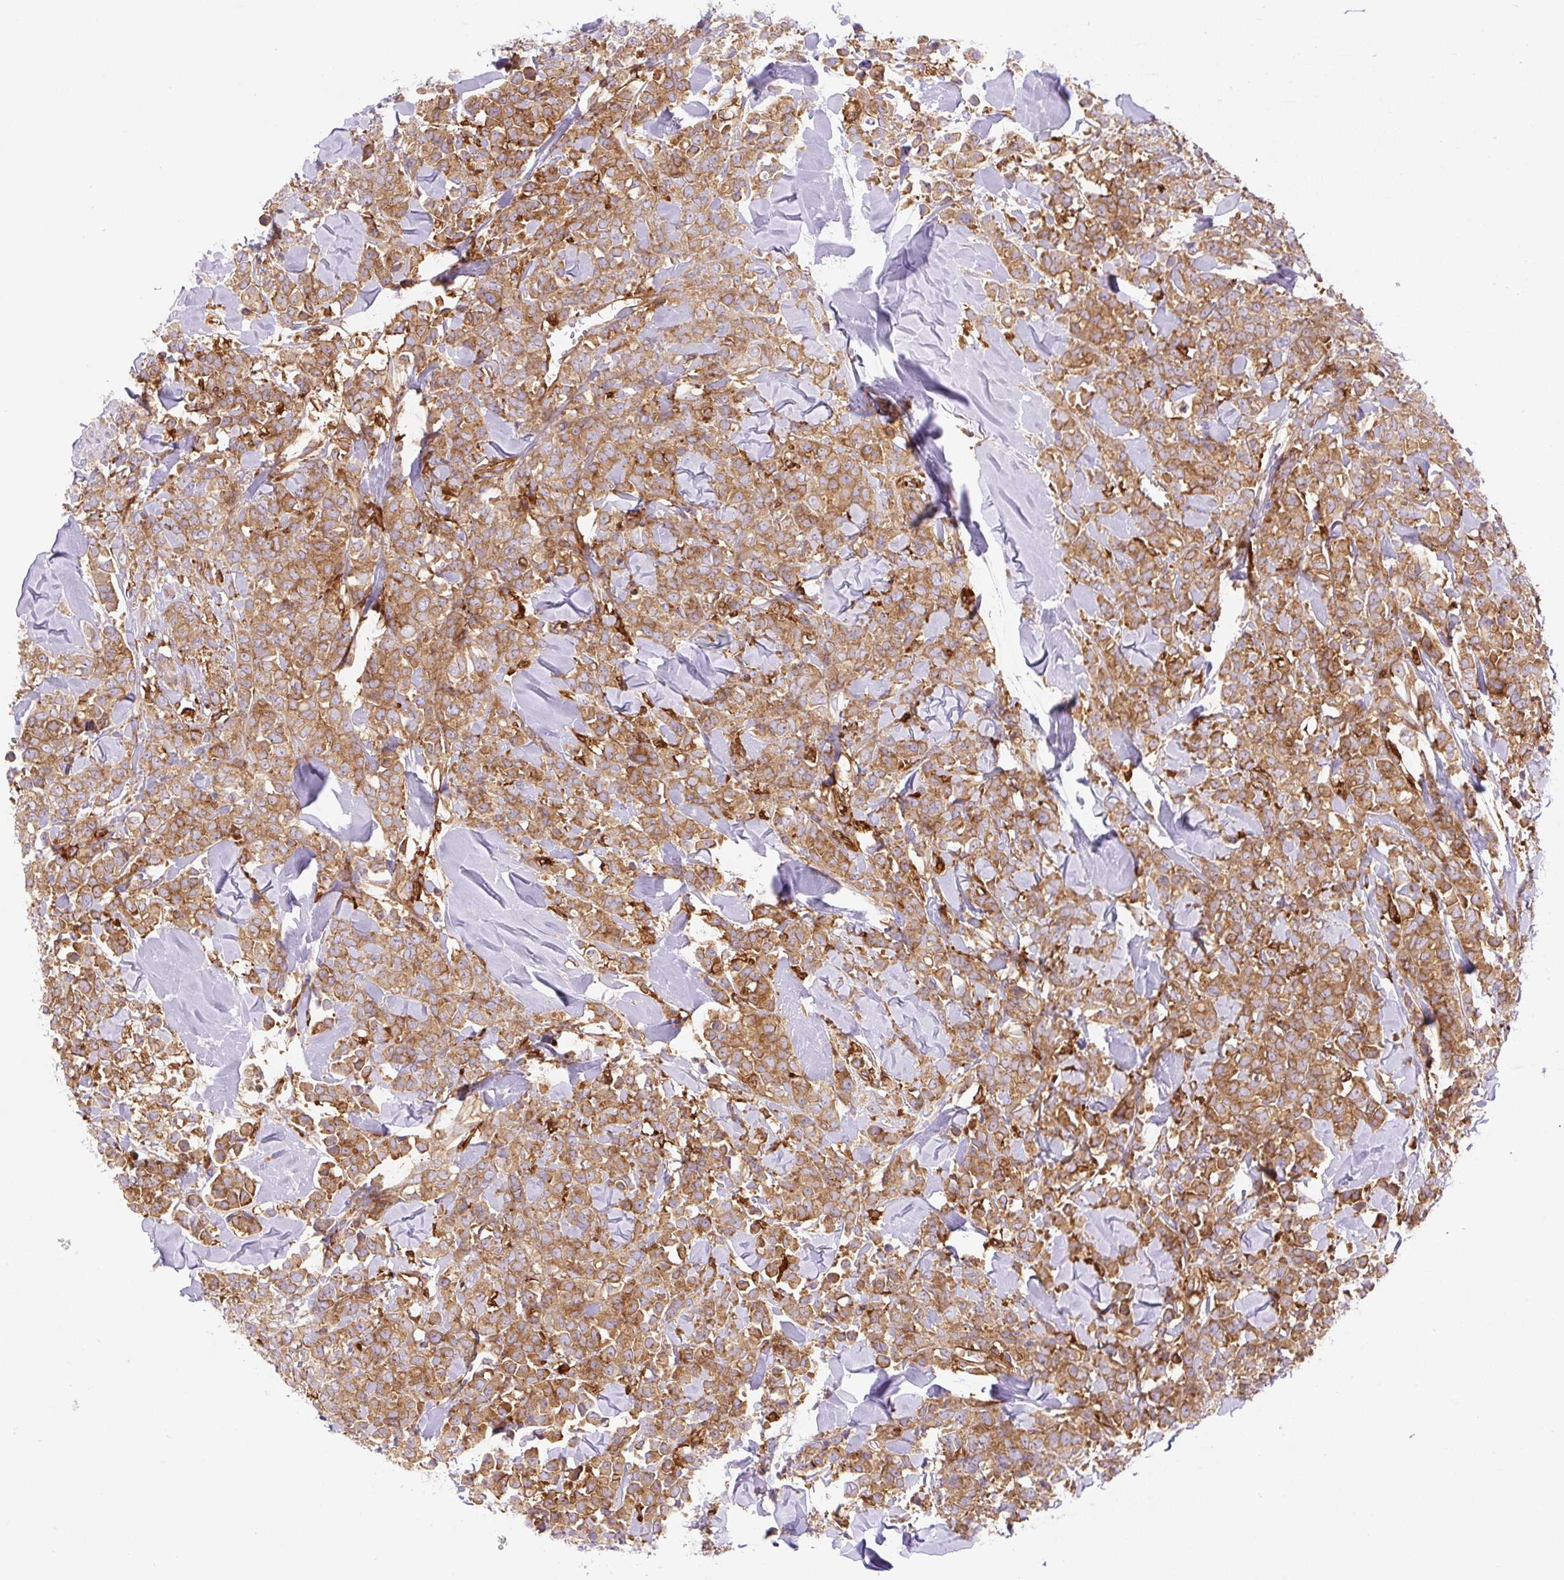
{"staining": {"intensity": "strong", "quantity": ">75%", "location": "cytoplasmic/membranous"}, "tissue": "breast cancer", "cell_type": "Tumor cells", "image_type": "cancer", "snomed": [{"axis": "morphology", "description": "Lobular carcinoma"}, {"axis": "topography", "description": "Breast"}], "caption": "Breast cancer stained with IHC shows strong cytoplasmic/membranous positivity in about >75% of tumor cells.", "gene": "DNM2", "patient": {"sex": "female", "age": 91}}